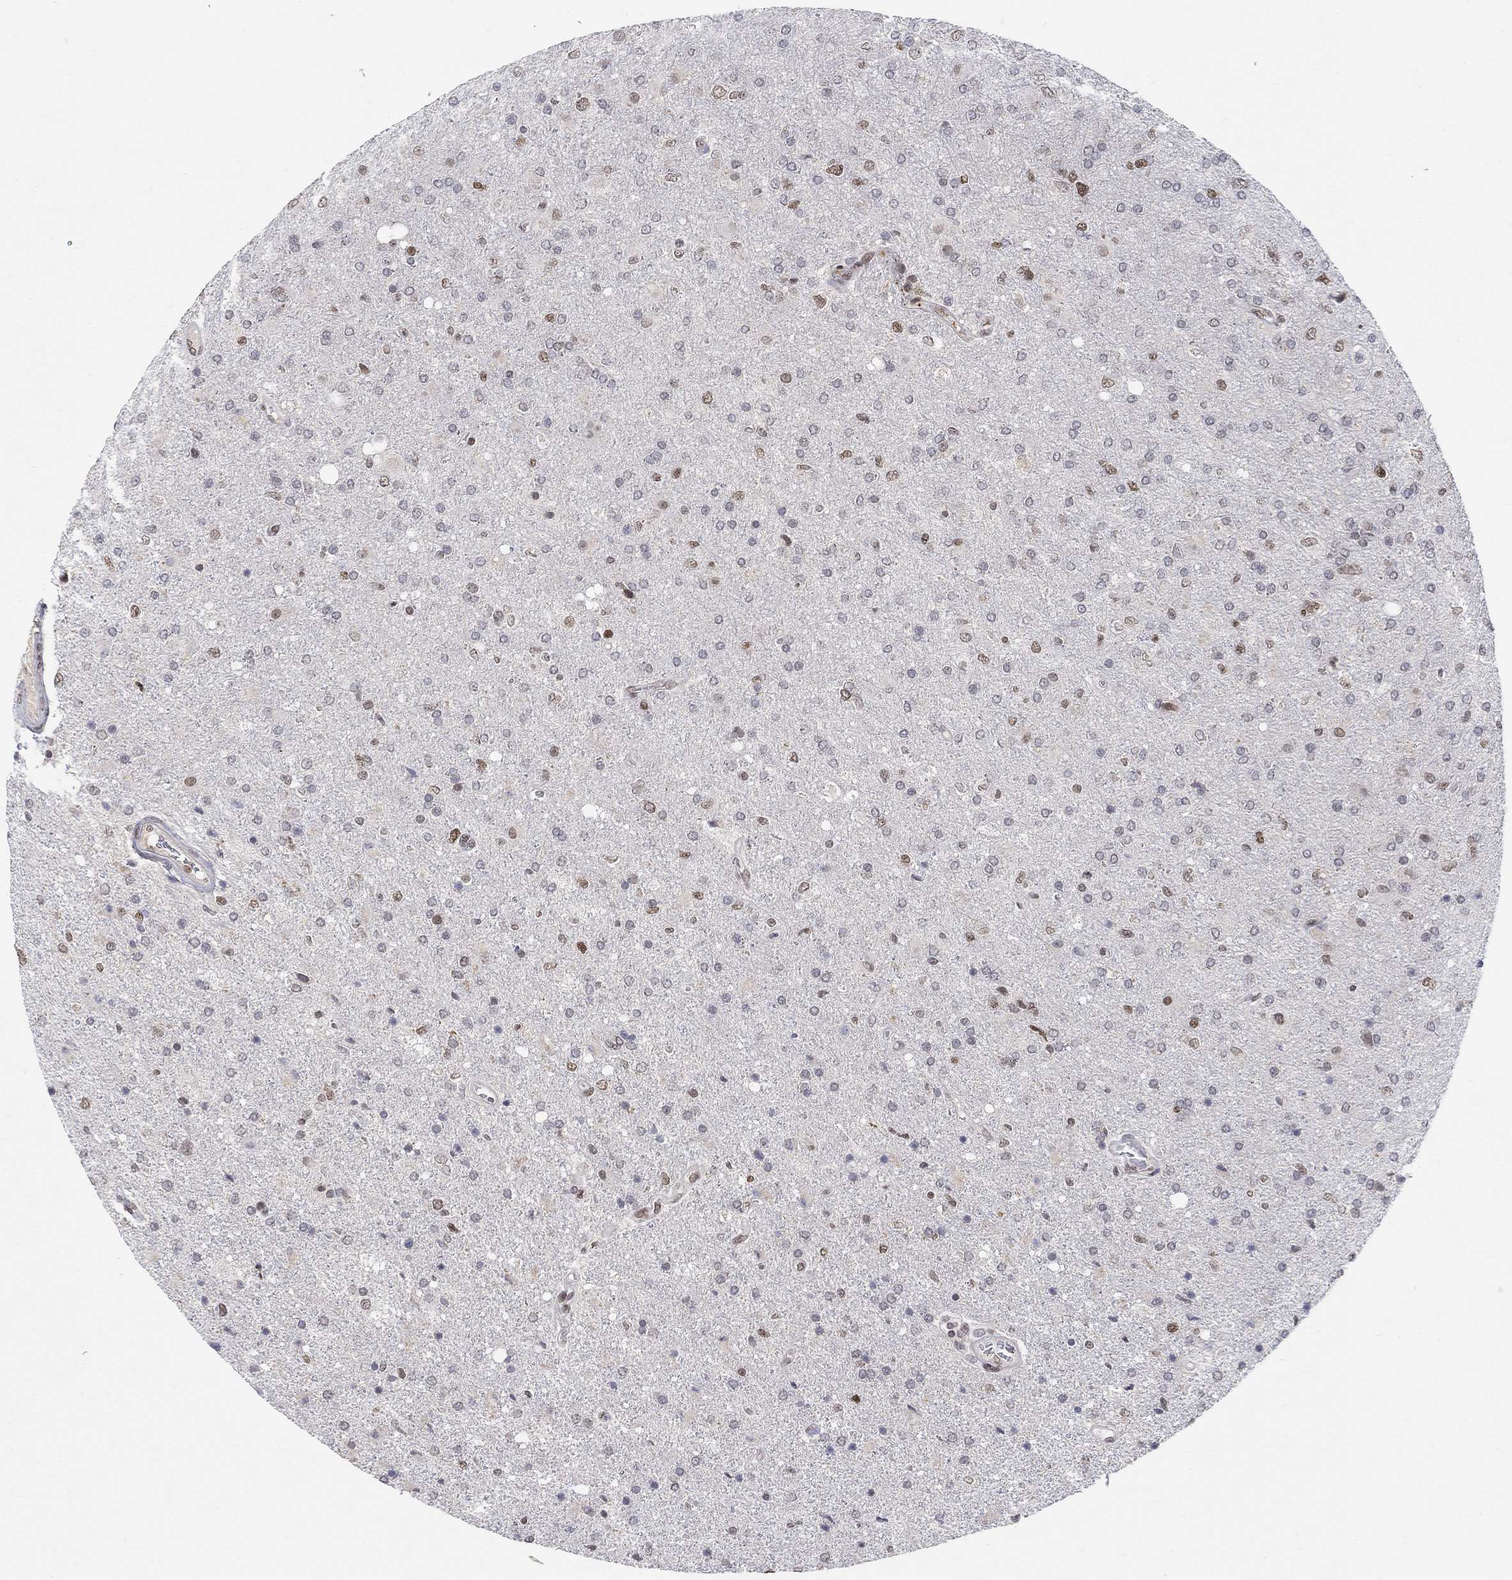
{"staining": {"intensity": "moderate", "quantity": "25%-75%", "location": "nuclear"}, "tissue": "glioma", "cell_type": "Tumor cells", "image_type": "cancer", "snomed": [{"axis": "morphology", "description": "Glioma, malignant, High grade"}, {"axis": "topography", "description": "Cerebral cortex"}], "caption": "Malignant glioma (high-grade) tissue shows moderate nuclear expression in about 25%-75% of tumor cells Using DAB (3,3'-diaminobenzidine) (brown) and hematoxylin (blue) stains, captured at high magnification using brightfield microscopy.", "gene": "KLF12", "patient": {"sex": "male", "age": 70}}